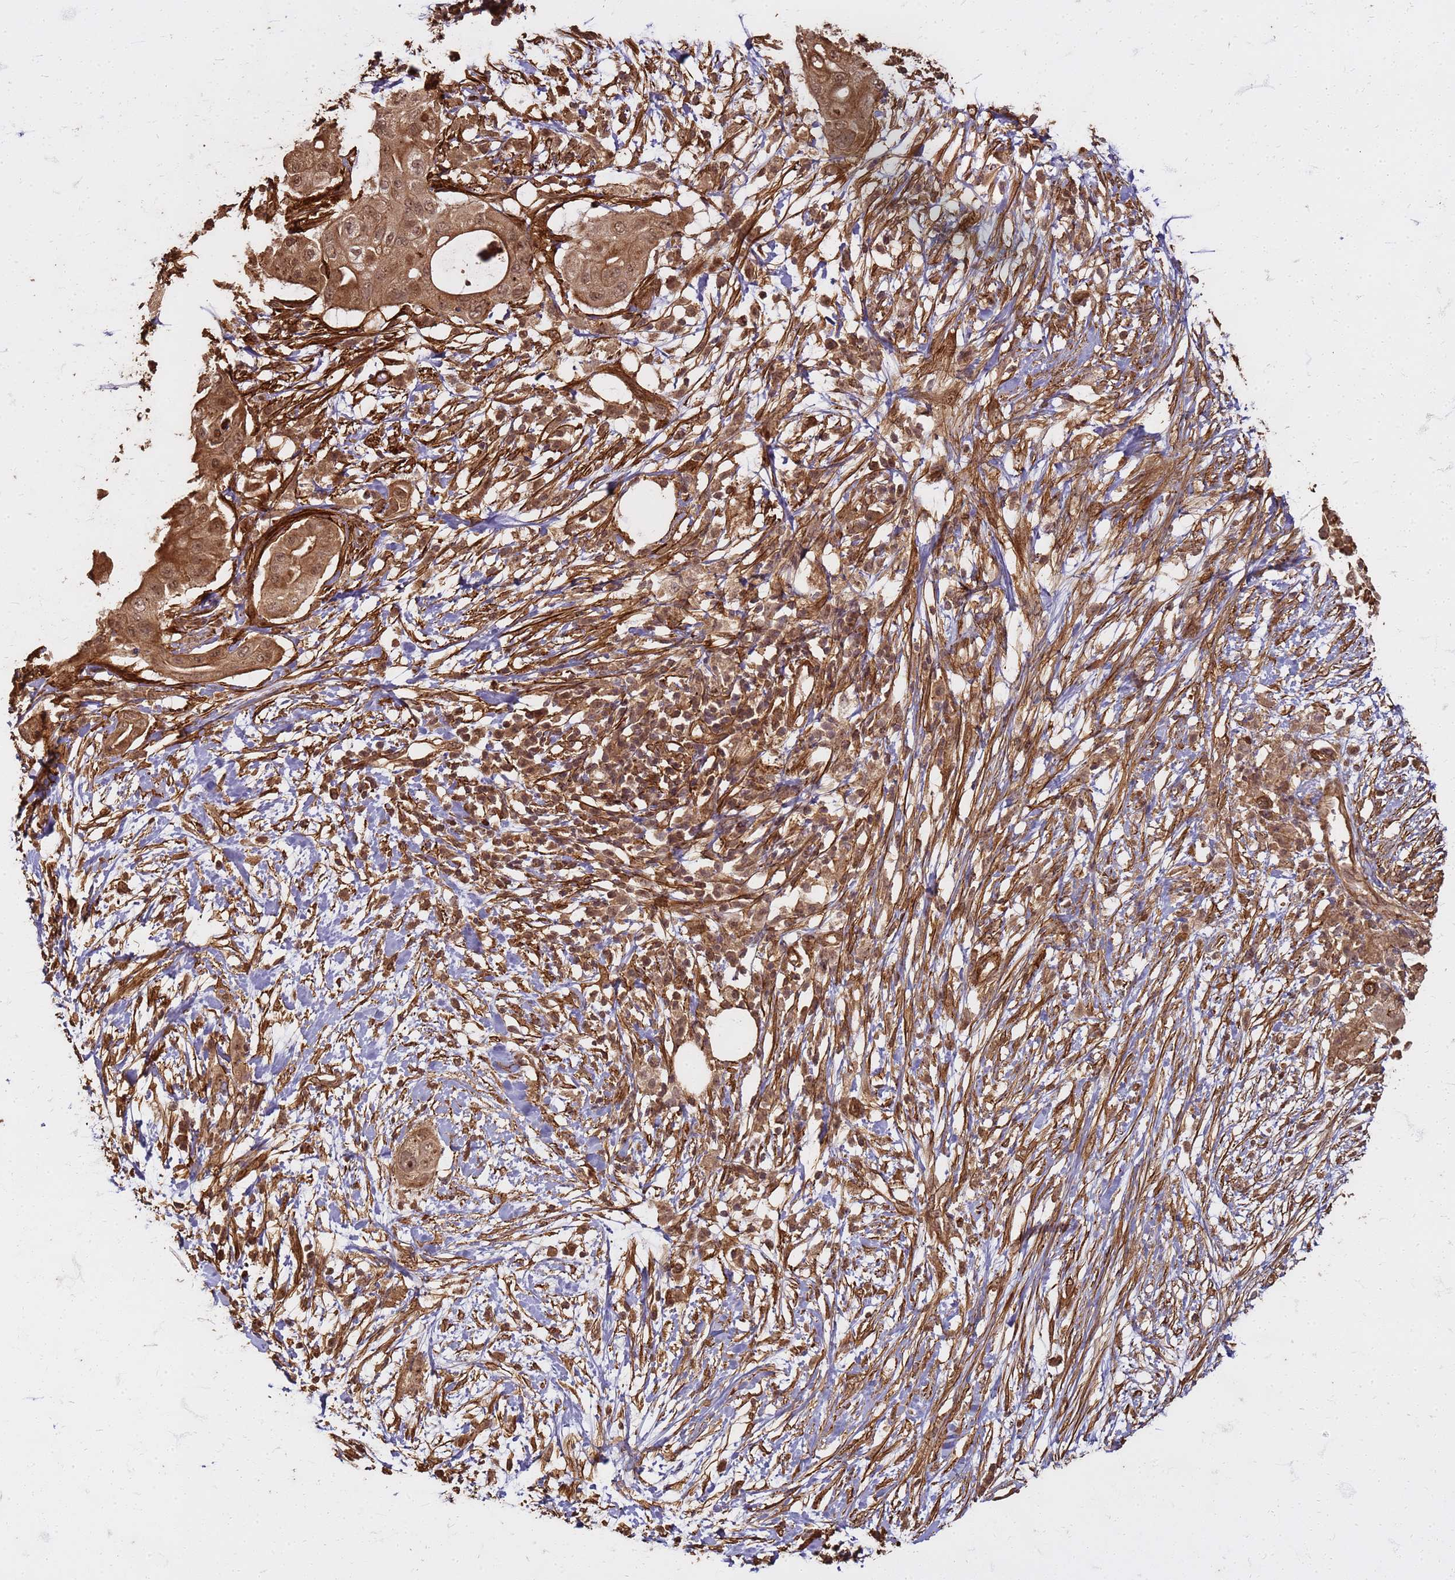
{"staining": {"intensity": "moderate", "quantity": ">75%", "location": "cytoplasmic/membranous,nuclear"}, "tissue": "pancreatic cancer", "cell_type": "Tumor cells", "image_type": "cancer", "snomed": [{"axis": "morphology", "description": "Adenocarcinoma, NOS"}, {"axis": "topography", "description": "Pancreas"}], "caption": "Pancreatic adenocarcinoma tissue reveals moderate cytoplasmic/membranous and nuclear positivity in about >75% of tumor cells, visualized by immunohistochemistry.", "gene": "KIF26A", "patient": {"sex": "male", "age": 68}}